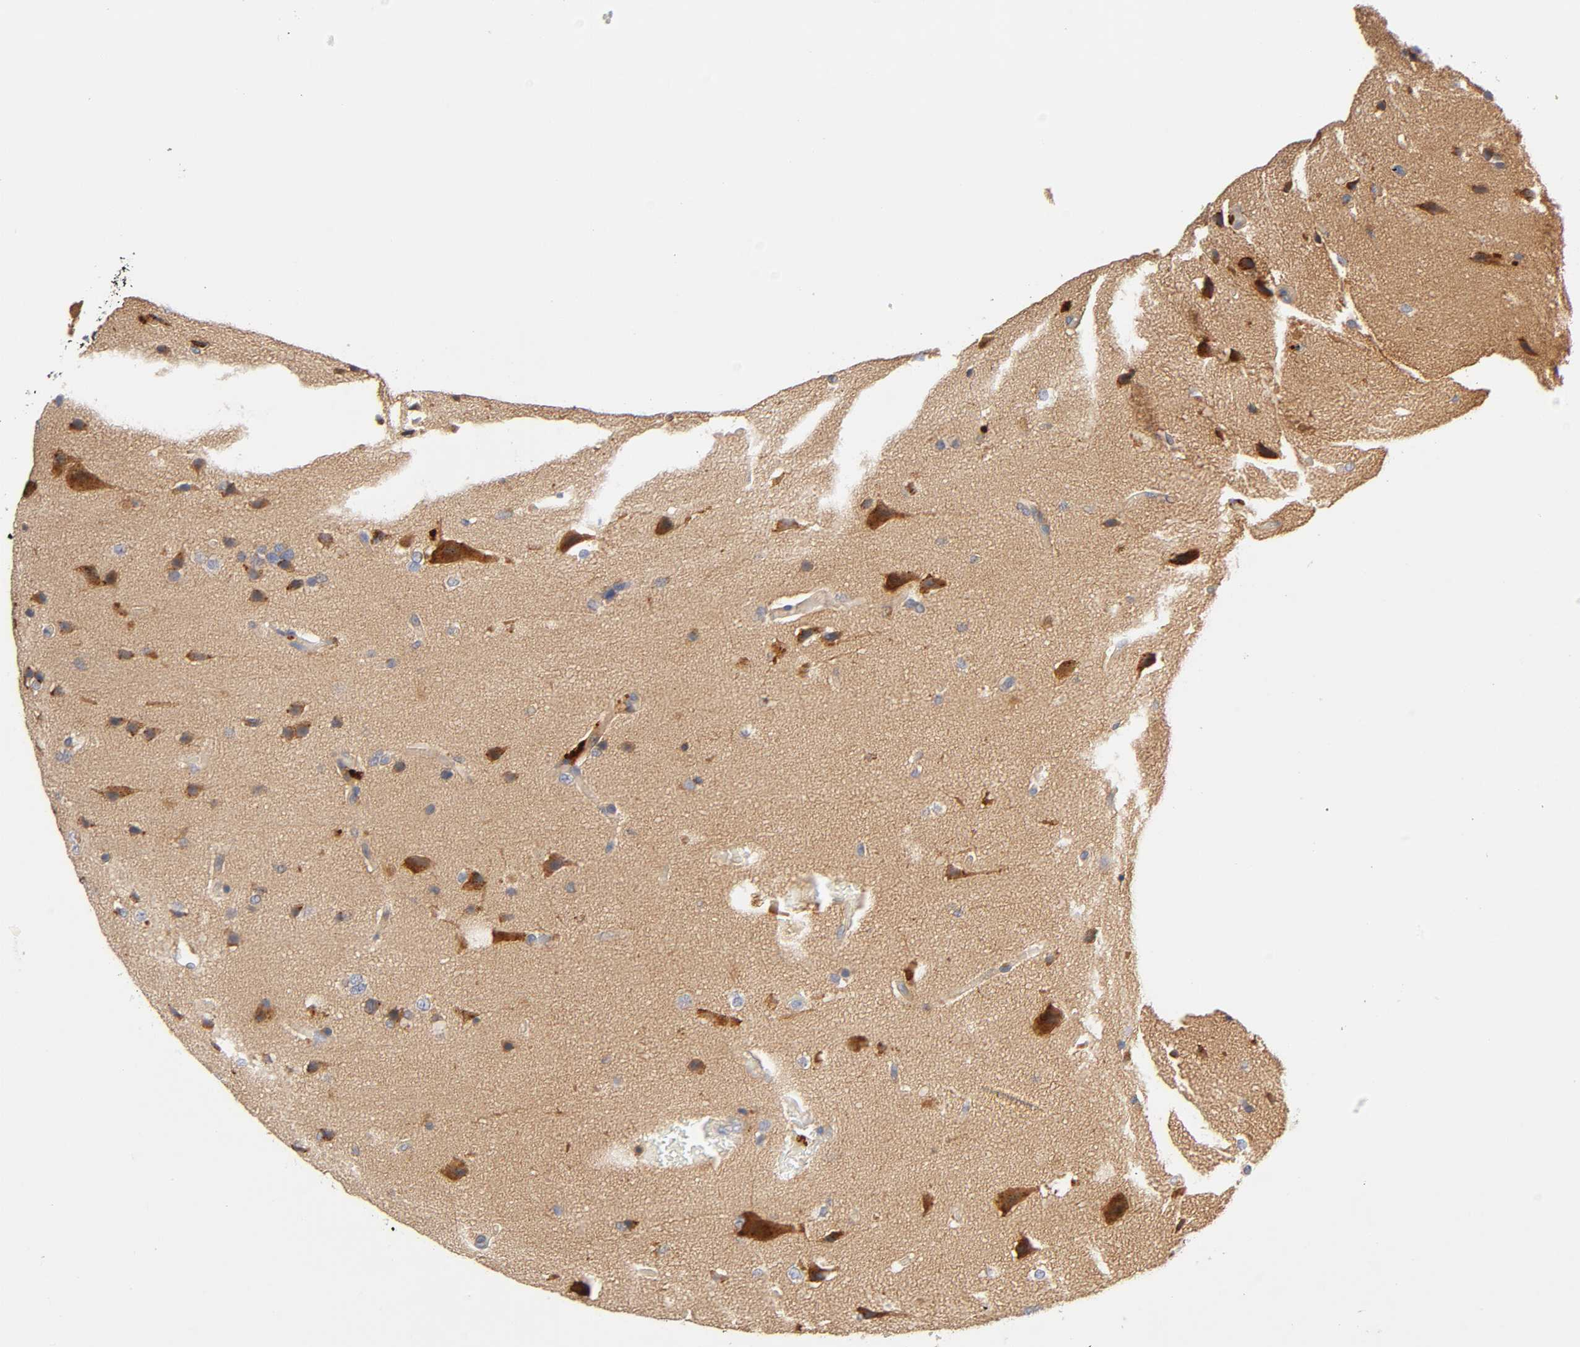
{"staining": {"intensity": "moderate", "quantity": "25%-75%", "location": "cytoplasmic/membranous"}, "tissue": "glioma", "cell_type": "Tumor cells", "image_type": "cancer", "snomed": [{"axis": "morphology", "description": "Glioma, malignant, Low grade"}, {"axis": "topography", "description": "Cerebral cortex"}], "caption": "A brown stain highlights moderate cytoplasmic/membranous expression of a protein in human malignant low-grade glioma tumor cells. The staining was performed using DAB to visualize the protein expression in brown, while the nuclei were stained in blue with hematoxylin (Magnification: 20x).", "gene": "RHOA", "patient": {"sex": "female", "age": 47}}